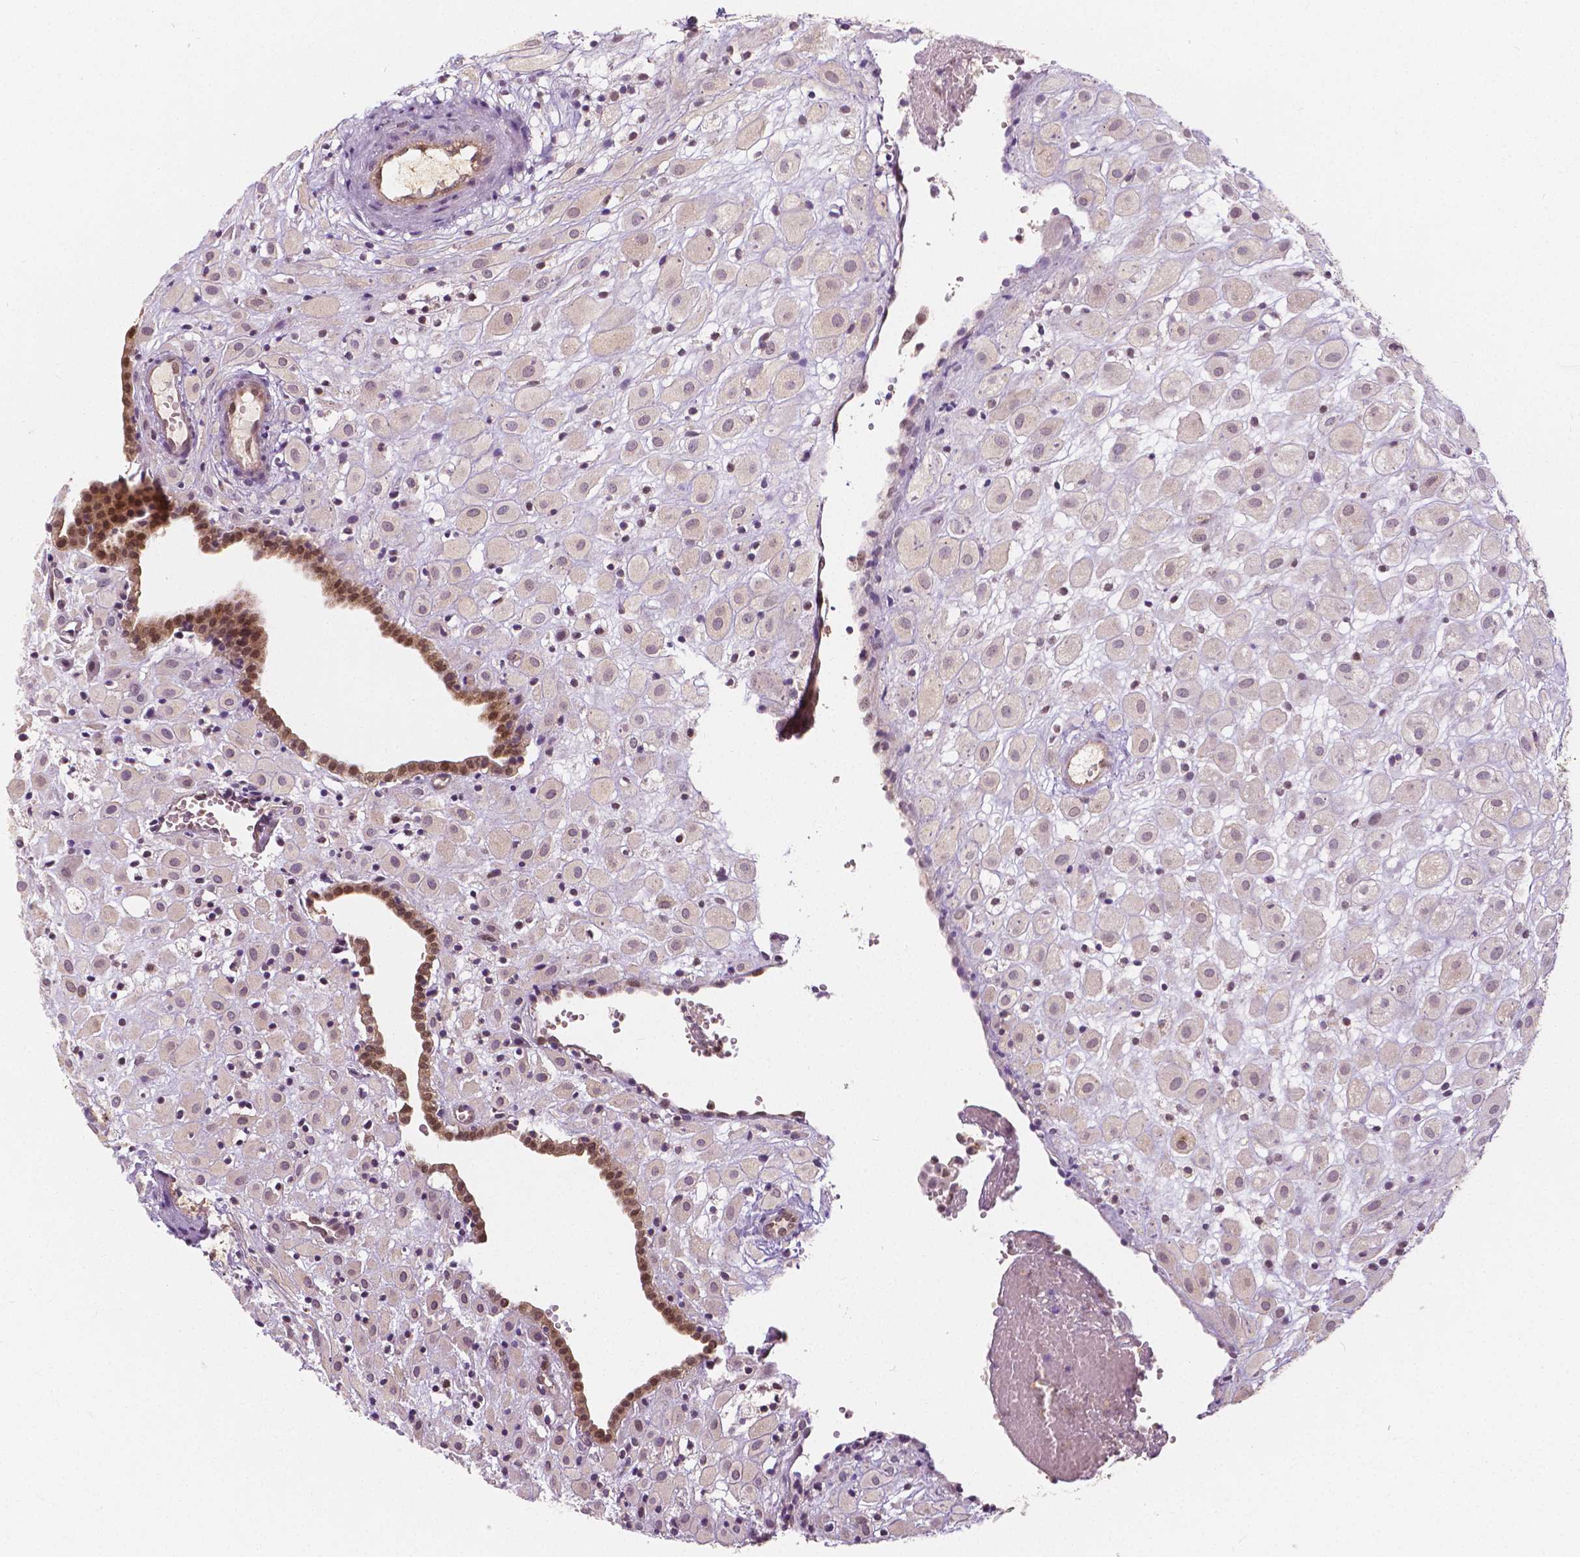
{"staining": {"intensity": "weak", "quantity": "25%-75%", "location": "cytoplasmic/membranous,nuclear"}, "tissue": "placenta", "cell_type": "Decidual cells", "image_type": "normal", "snomed": [{"axis": "morphology", "description": "Normal tissue, NOS"}, {"axis": "topography", "description": "Placenta"}], "caption": "Placenta stained with immunohistochemistry (IHC) displays weak cytoplasmic/membranous,nuclear staining in about 25%-75% of decidual cells.", "gene": "NAPRT", "patient": {"sex": "female", "age": 24}}